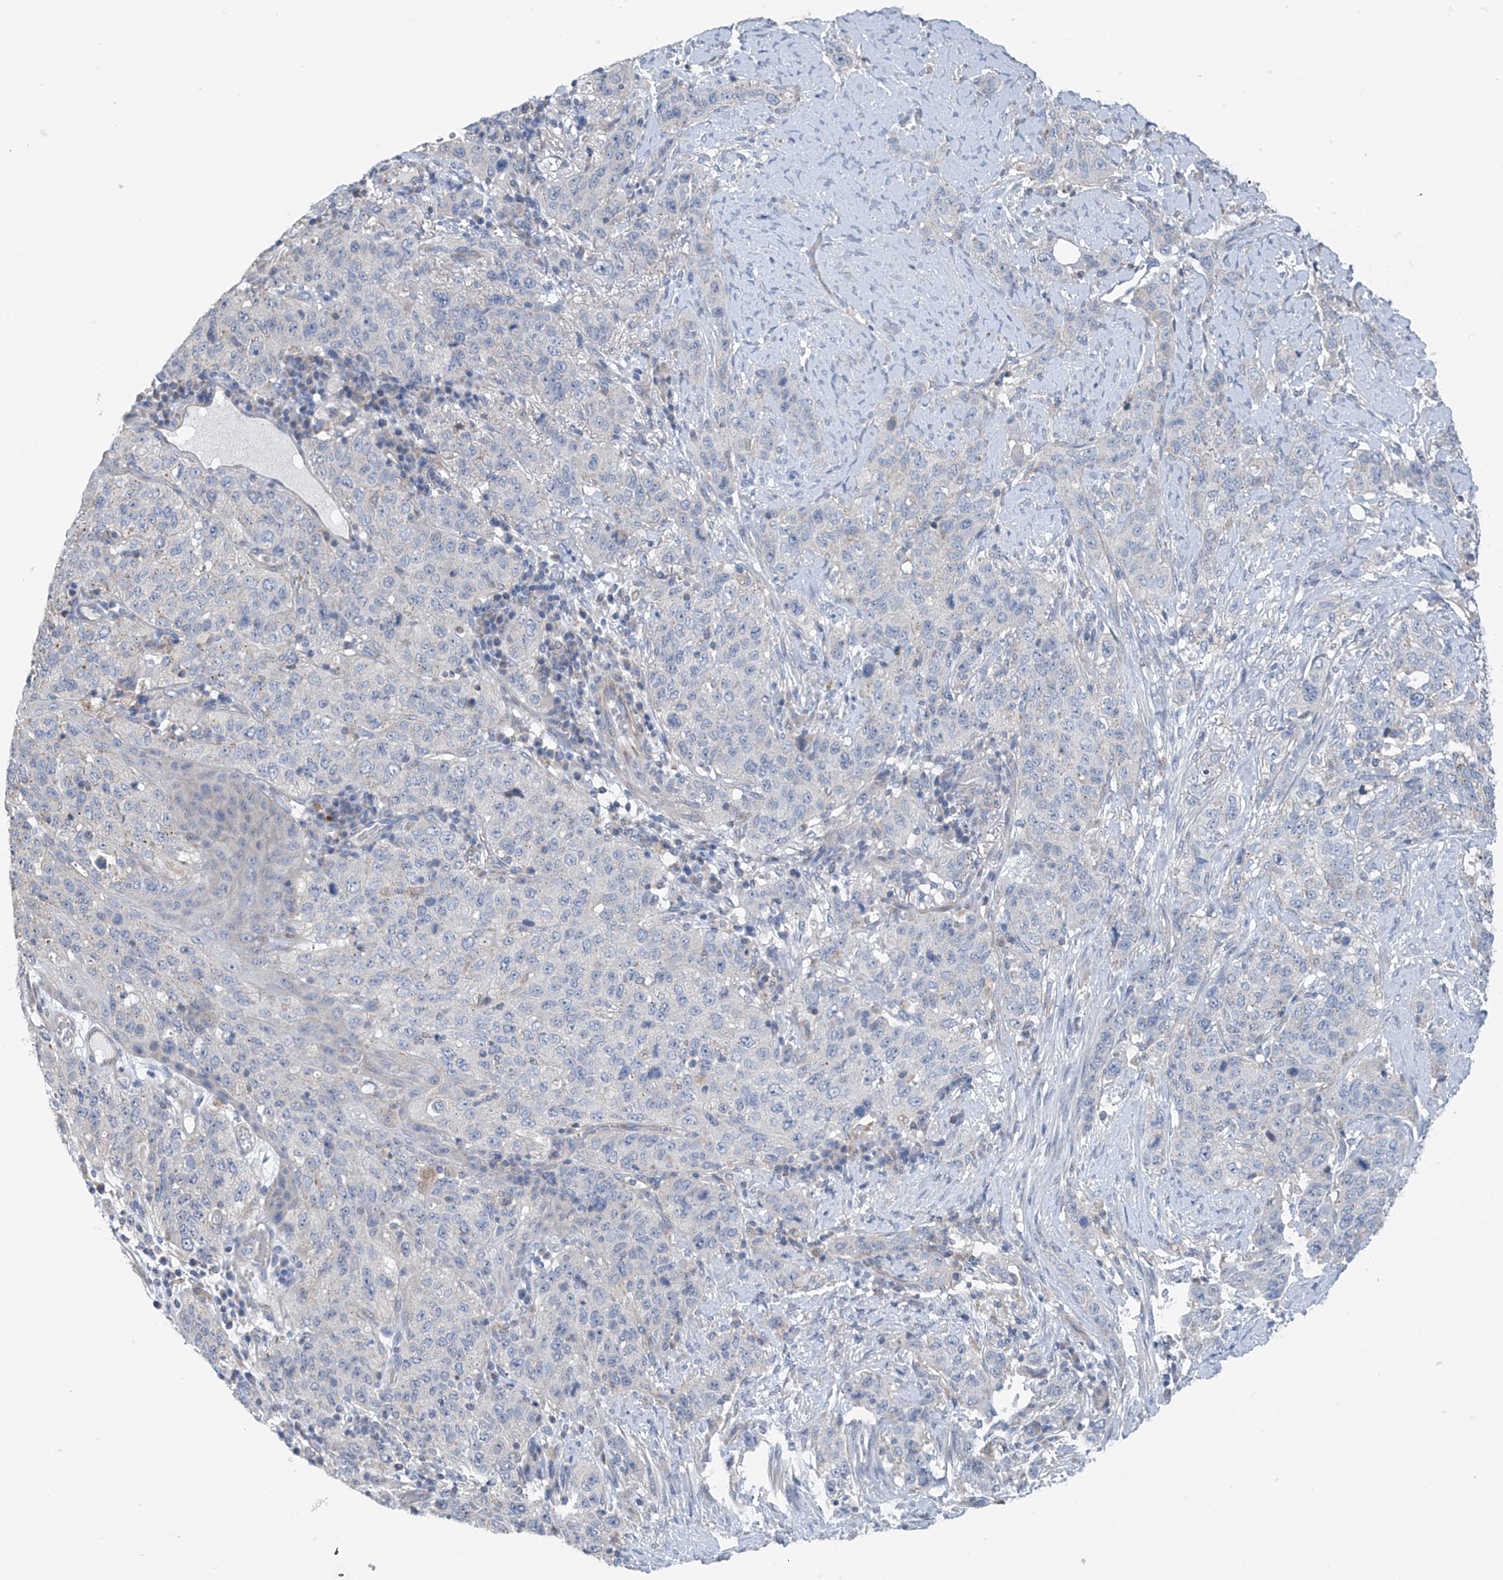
{"staining": {"intensity": "negative", "quantity": "none", "location": "none"}, "tissue": "stomach cancer", "cell_type": "Tumor cells", "image_type": "cancer", "snomed": [{"axis": "morphology", "description": "Adenocarcinoma, NOS"}, {"axis": "topography", "description": "Stomach"}], "caption": "Immunohistochemistry (IHC) micrograph of human adenocarcinoma (stomach) stained for a protein (brown), which demonstrates no expression in tumor cells. (Stains: DAB (3,3'-diaminobenzidine) immunohistochemistry (IHC) with hematoxylin counter stain, Microscopy: brightfield microscopy at high magnification).", "gene": "SYN3", "patient": {"sex": "male", "age": 48}}